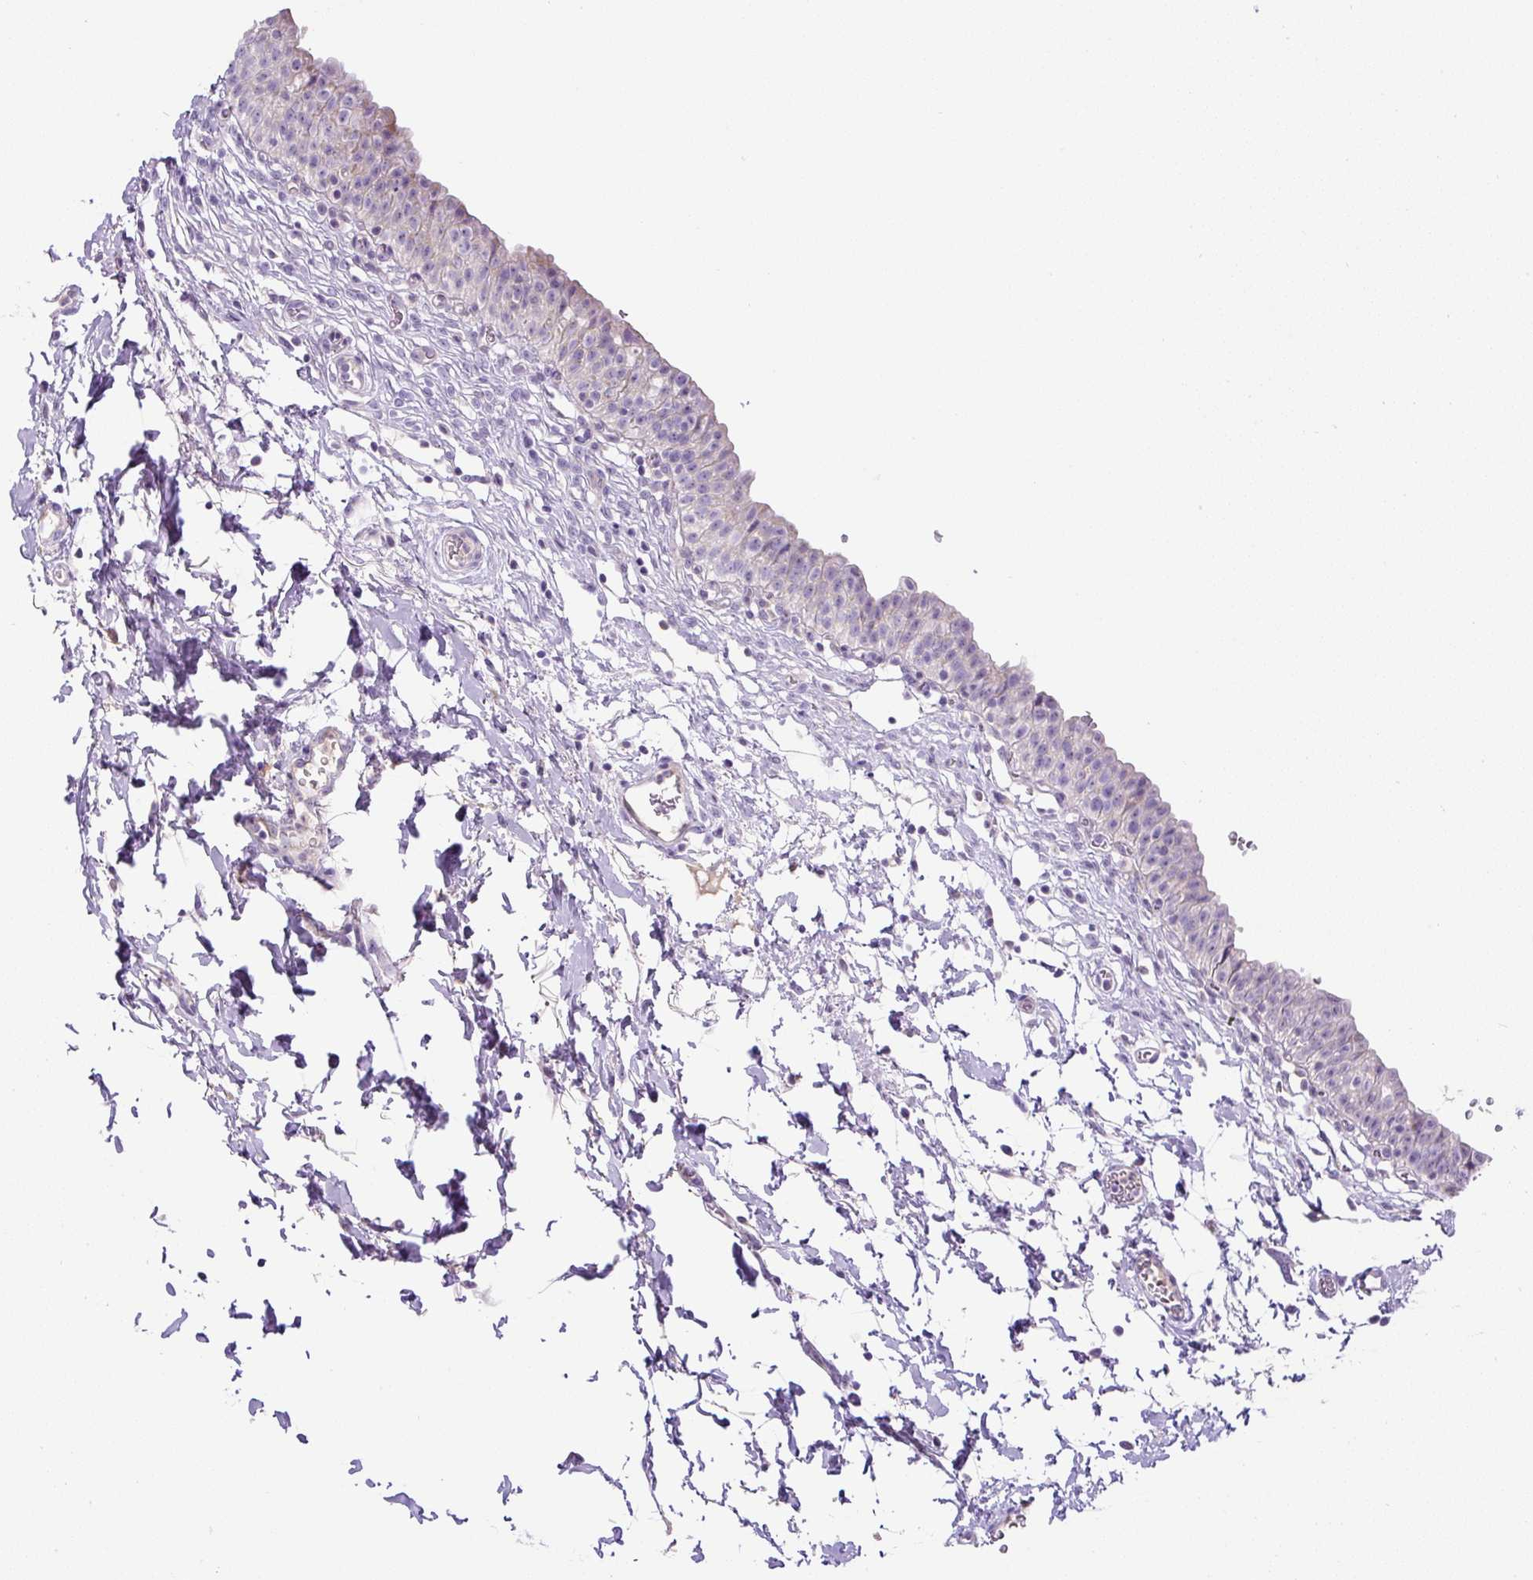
{"staining": {"intensity": "moderate", "quantity": "<25%", "location": "cytoplasmic/membranous"}, "tissue": "urinary bladder", "cell_type": "Urothelial cells", "image_type": "normal", "snomed": [{"axis": "morphology", "description": "Normal tissue, NOS"}, {"axis": "topography", "description": "Urinary bladder"}, {"axis": "topography", "description": "Peripheral nerve tissue"}], "caption": "Protein expression analysis of unremarkable human urinary bladder reveals moderate cytoplasmic/membranous staining in about <25% of urothelial cells. Ihc stains the protein of interest in brown and the nuclei are stained blue.", "gene": "ZNF596", "patient": {"sex": "male", "age": 55}}